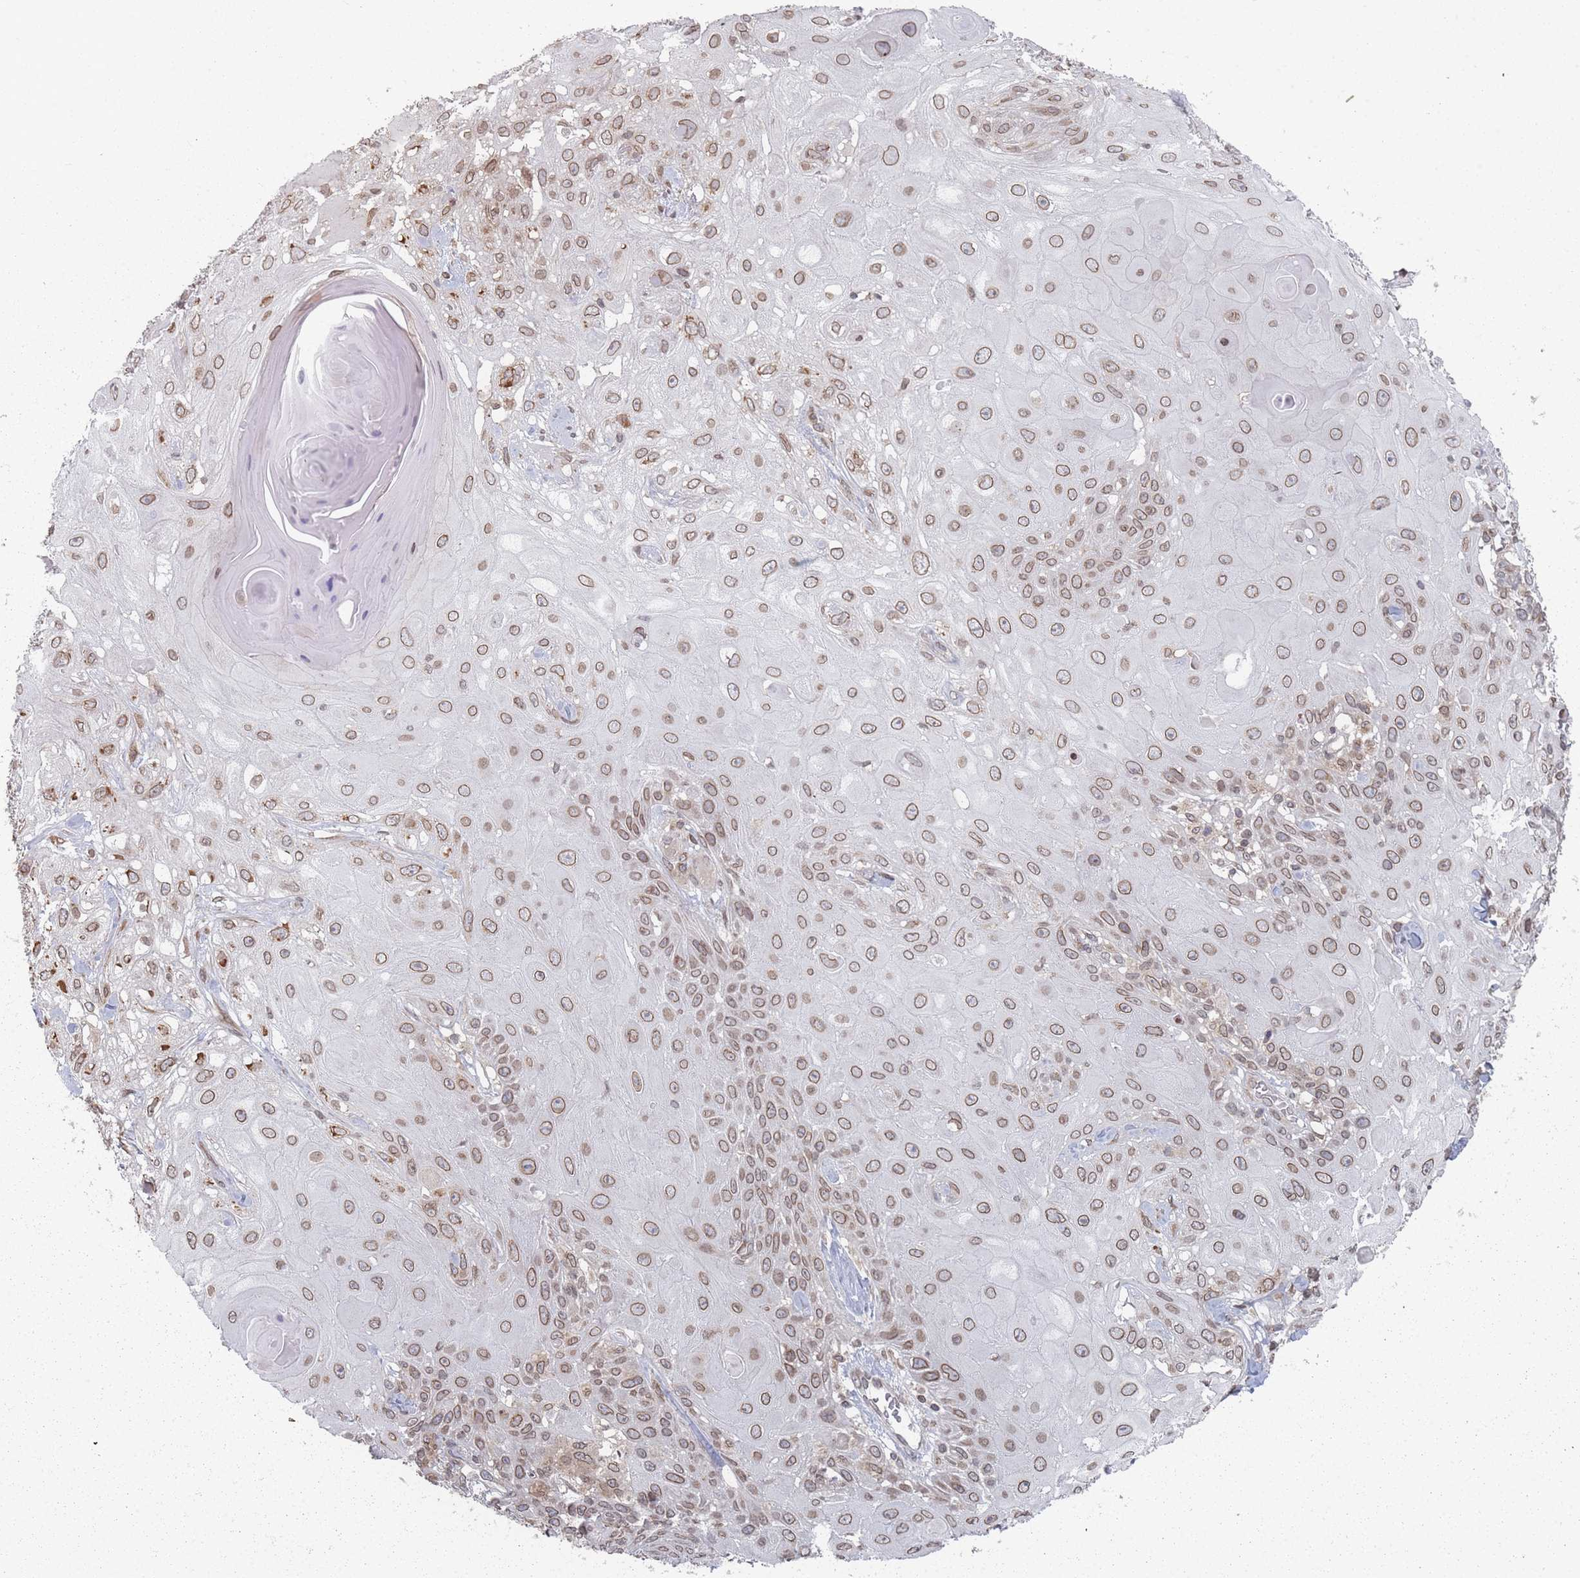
{"staining": {"intensity": "moderate", "quantity": ">75%", "location": "cytoplasmic/membranous,nuclear"}, "tissue": "skin cancer", "cell_type": "Tumor cells", "image_type": "cancer", "snomed": [{"axis": "morphology", "description": "Normal tissue, NOS"}, {"axis": "morphology", "description": "Squamous cell carcinoma, NOS"}, {"axis": "topography", "description": "Skin"}, {"axis": "topography", "description": "Cartilage tissue"}], "caption": "A high-resolution photomicrograph shows IHC staining of skin squamous cell carcinoma, which displays moderate cytoplasmic/membranous and nuclear staining in approximately >75% of tumor cells.", "gene": "TBC1D25", "patient": {"sex": "female", "age": 79}}